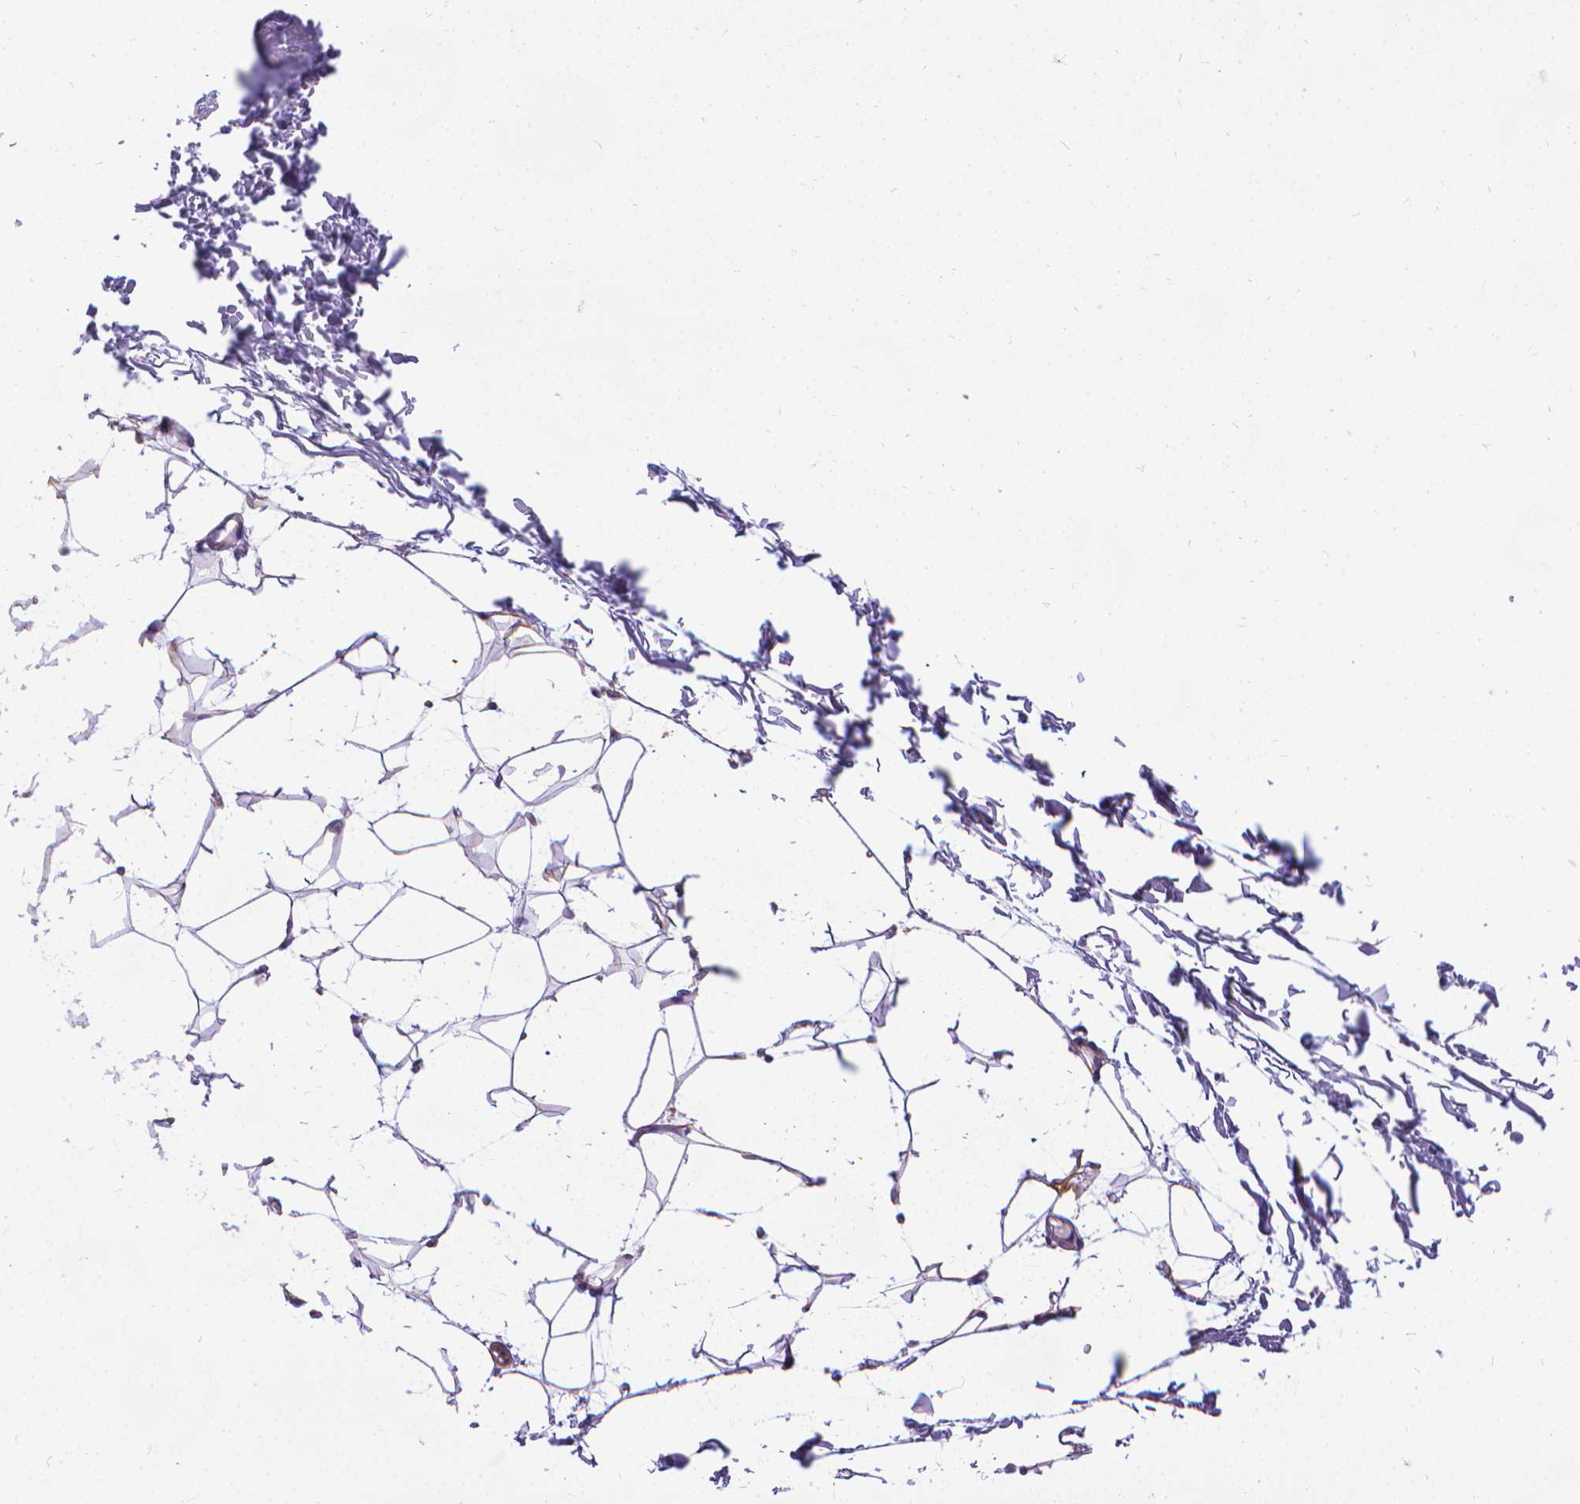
{"staining": {"intensity": "weak", "quantity": "<25%", "location": "cytoplasmic/membranous"}, "tissue": "breast", "cell_type": "Adipocytes", "image_type": "normal", "snomed": [{"axis": "morphology", "description": "Normal tissue, NOS"}, {"axis": "topography", "description": "Skin"}, {"axis": "topography", "description": "Breast"}], "caption": "This image is of unremarkable breast stained with immunohistochemistry (IHC) to label a protein in brown with the nuclei are counter-stained blue. There is no positivity in adipocytes.", "gene": "CFAP299", "patient": {"sex": "female", "age": 43}}